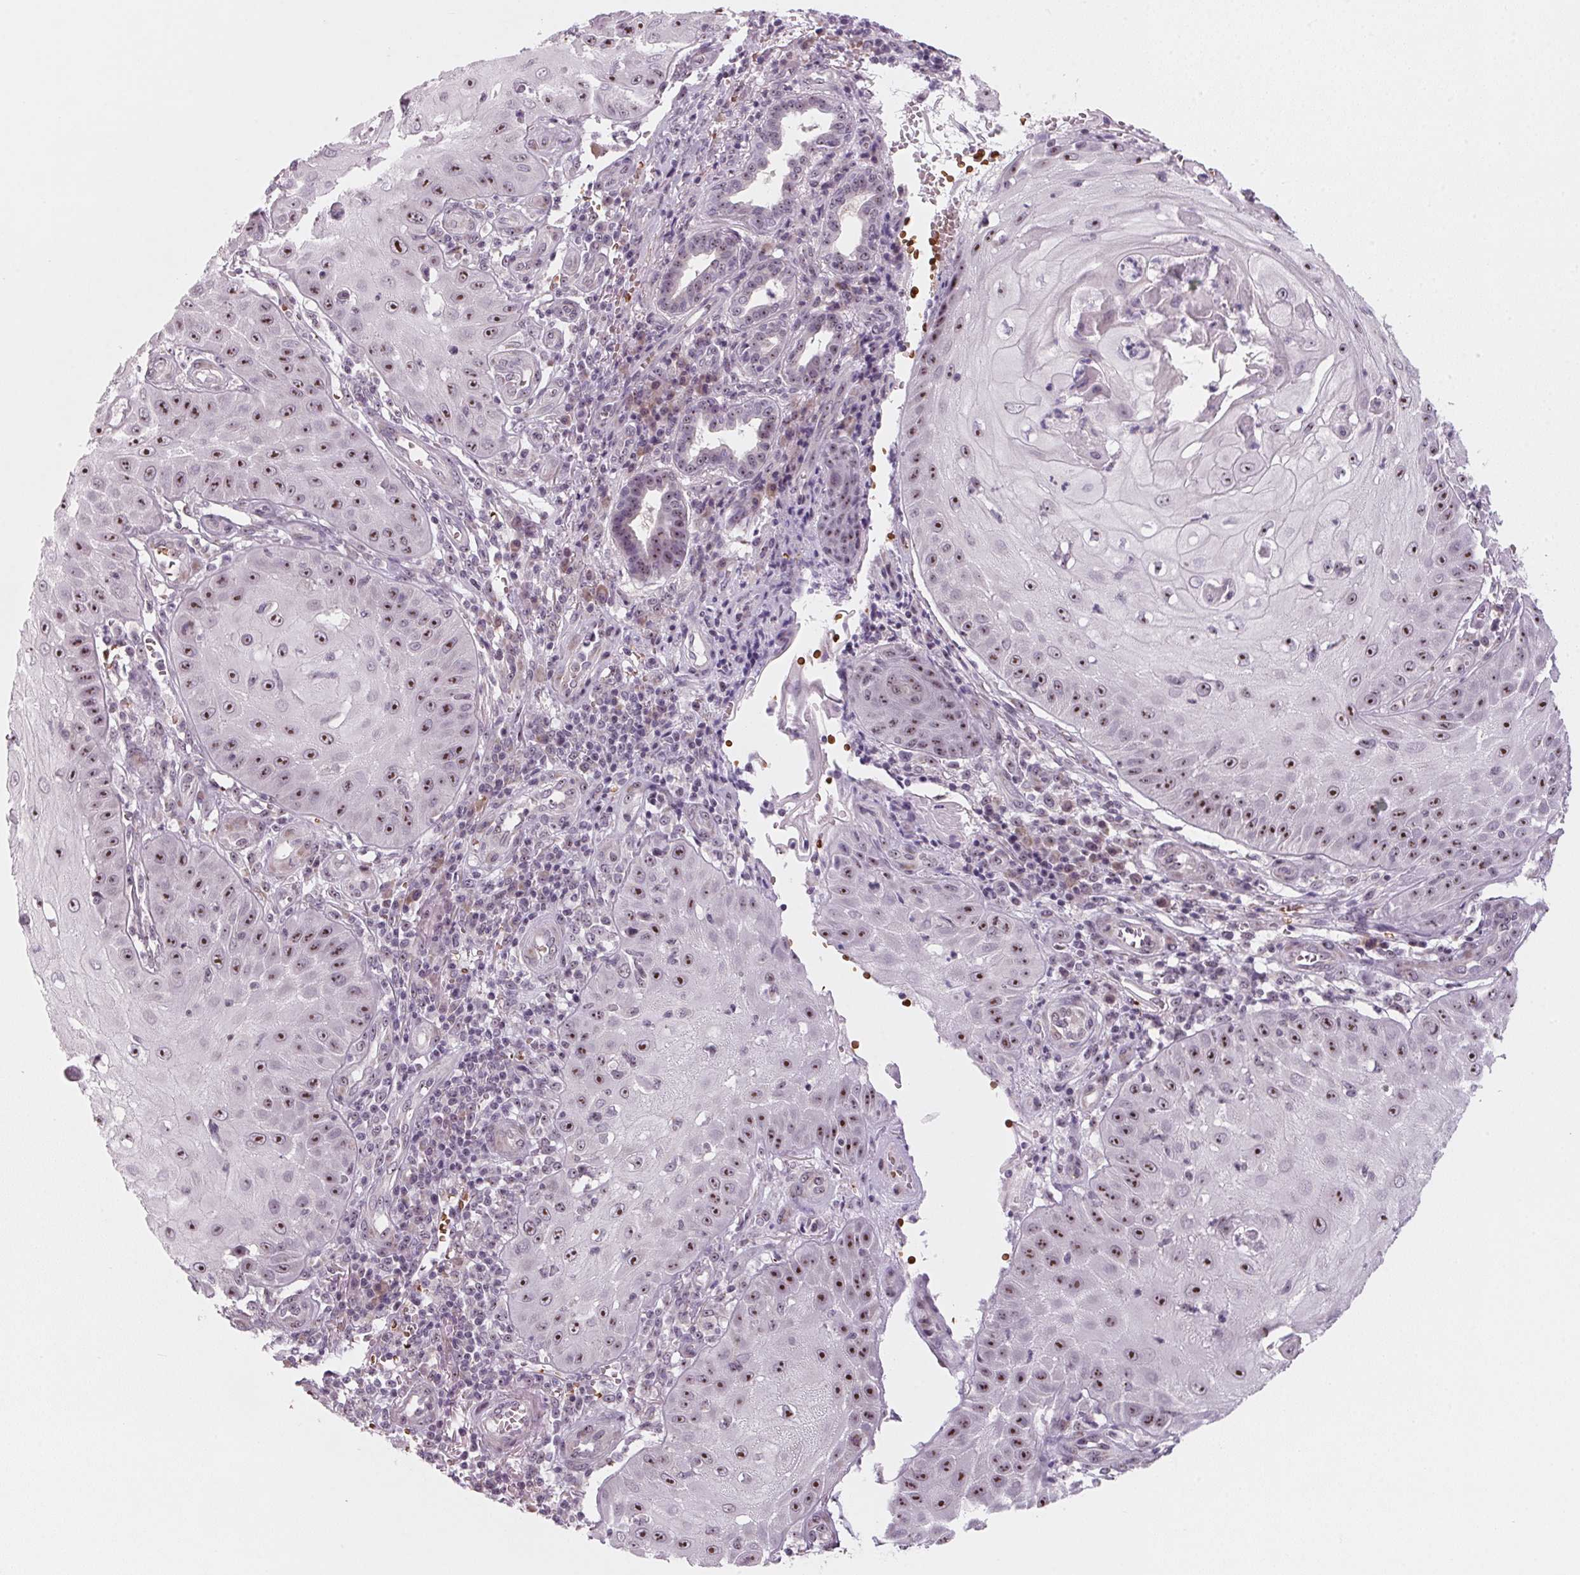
{"staining": {"intensity": "strong", "quantity": ">75%", "location": "nuclear"}, "tissue": "skin cancer", "cell_type": "Tumor cells", "image_type": "cancer", "snomed": [{"axis": "morphology", "description": "Squamous cell carcinoma, NOS"}, {"axis": "topography", "description": "Skin"}], "caption": "The image shows a brown stain indicating the presence of a protein in the nuclear of tumor cells in skin cancer. (Brightfield microscopy of DAB IHC at high magnification).", "gene": "DNTTIP2", "patient": {"sex": "male", "age": 70}}